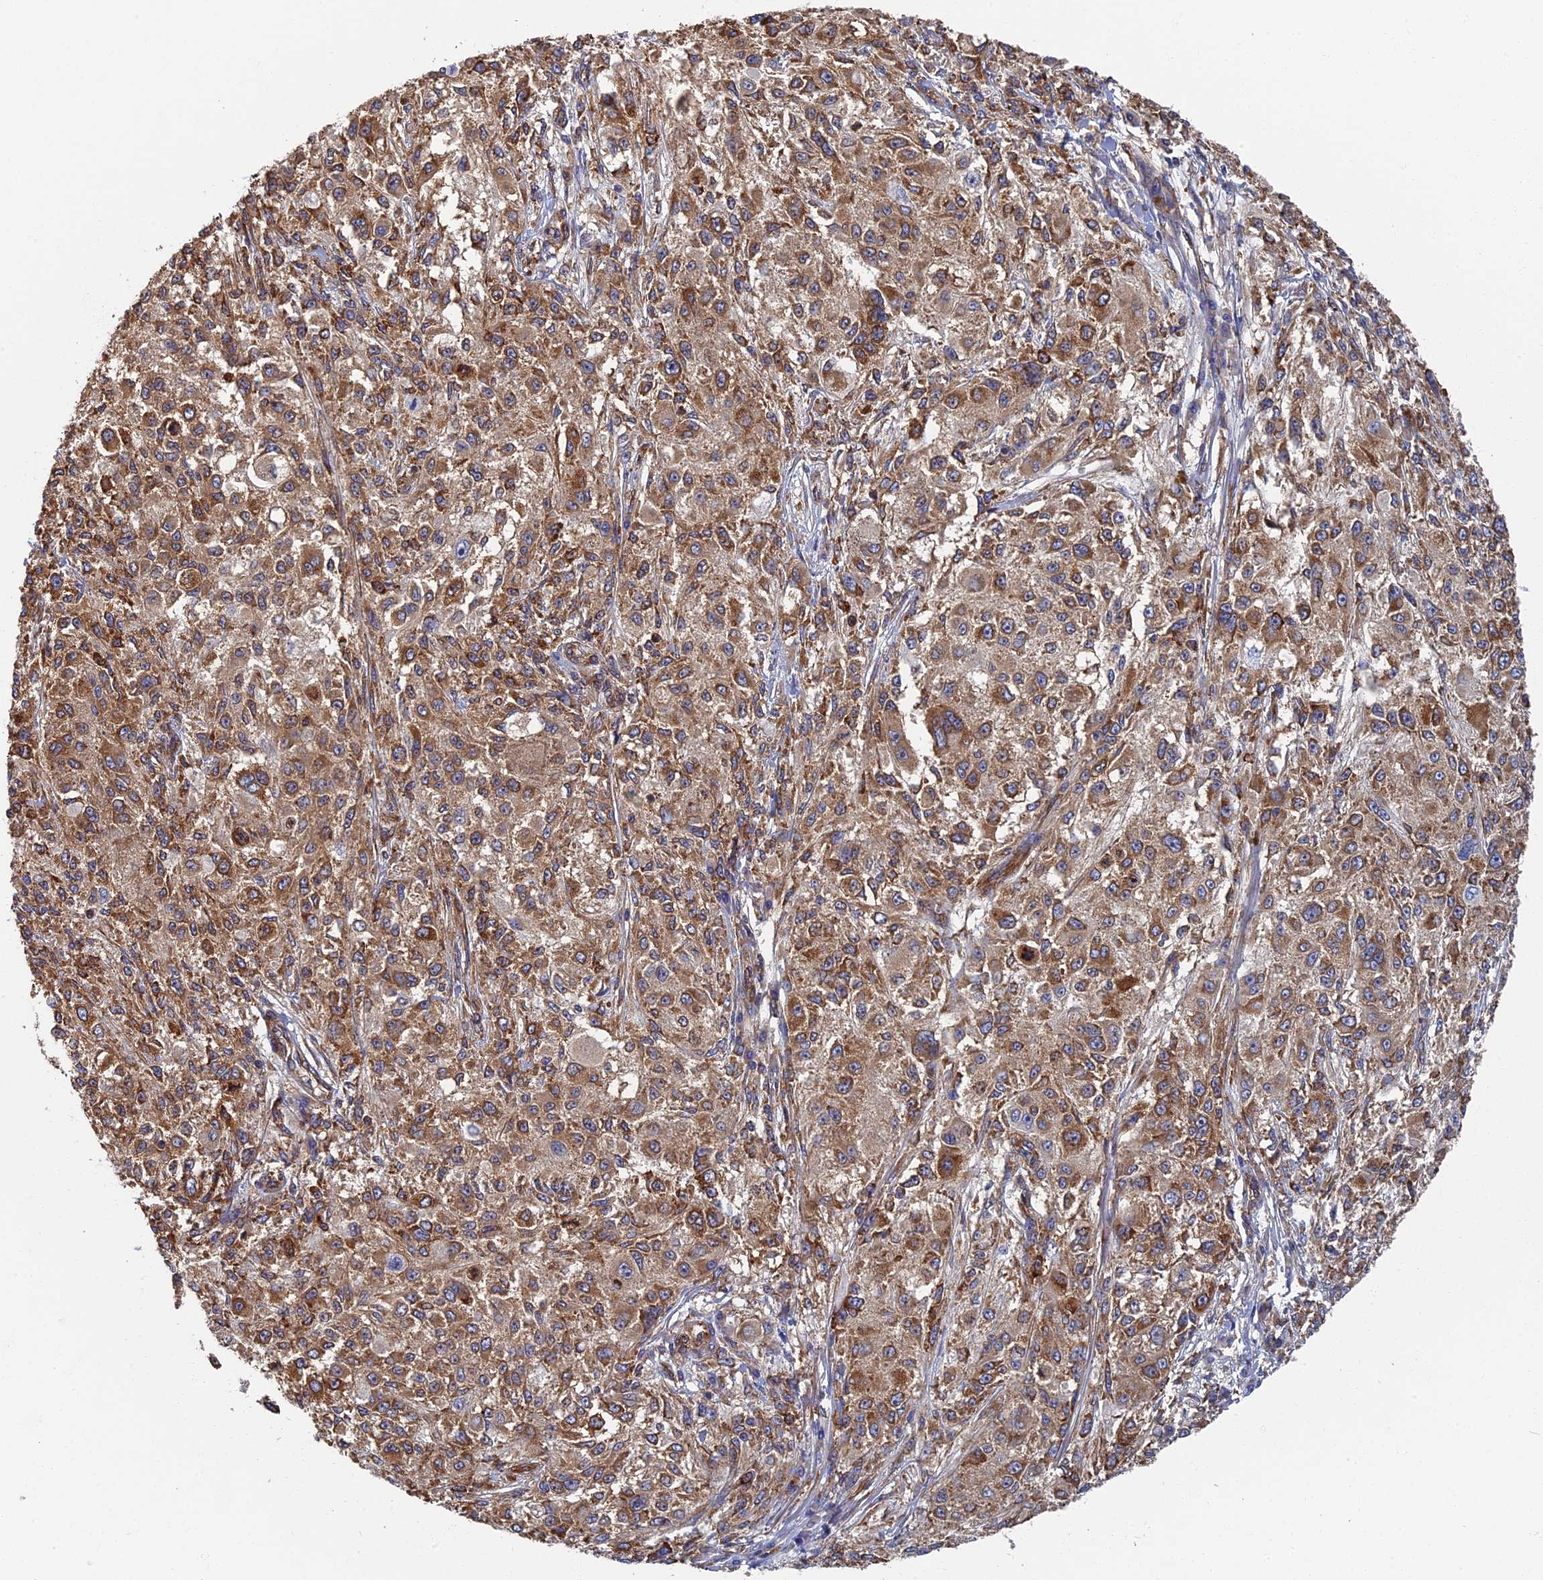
{"staining": {"intensity": "moderate", "quantity": ">75%", "location": "cytoplasmic/membranous"}, "tissue": "melanoma", "cell_type": "Tumor cells", "image_type": "cancer", "snomed": [{"axis": "morphology", "description": "Necrosis, NOS"}, {"axis": "morphology", "description": "Malignant melanoma, NOS"}, {"axis": "topography", "description": "Skin"}], "caption": "This is an image of IHC staining of malignant melanoma, which shows moderate positivity in the cytoplasmic/membranous of tumor cells.", "gene": "YBX1", "patient": {"sex": "female", "age": 87}}